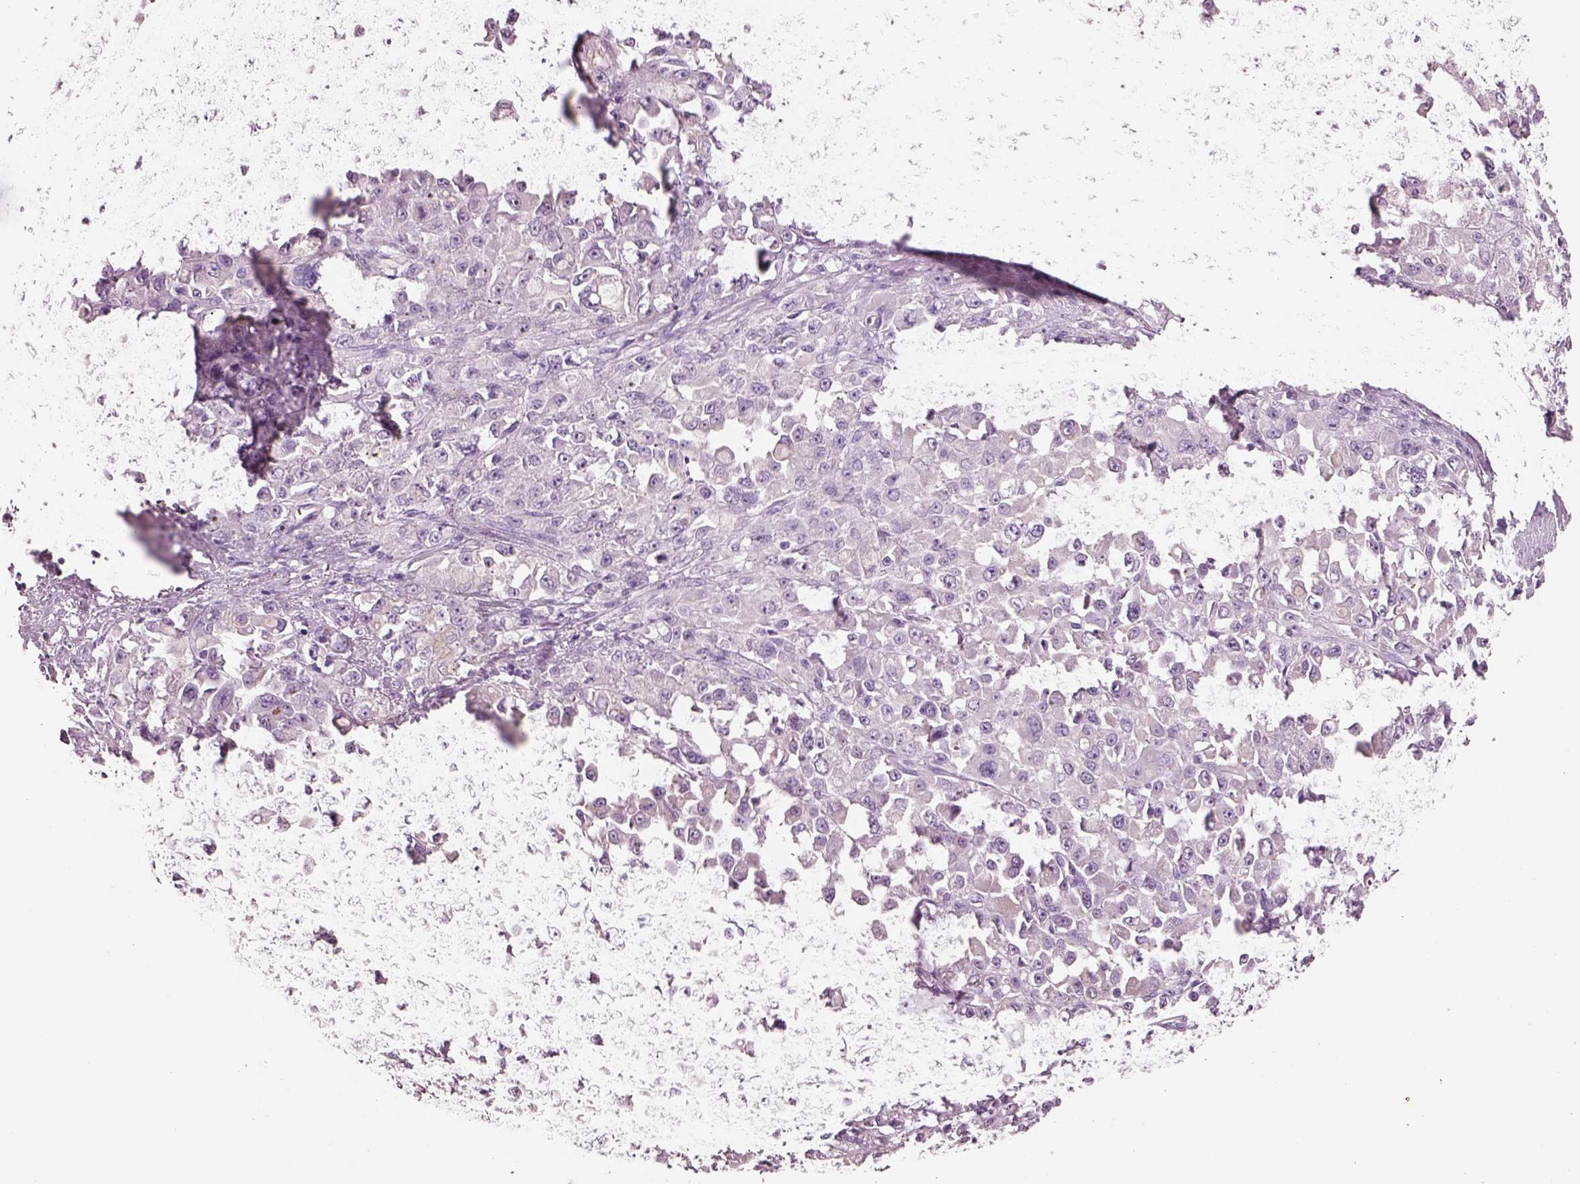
{"staining": {"intensity": "negative", "quantity": "none", "location": "none"}, "tissue": "stomach cancer", "cell_type": "Tumor cells", "image_type": "cancer", "snomed": [{"axis": "morphology", "description": "Adenocarcinoma, NOS"}, {"axis": "topography", "description": "Stomach"}], "caption": "Immunohistochemistry image of neoplastic tissue: stomach adenocarcinoma stained with DAB shows no significant protein staining in tumor cells.", "gene": "IGLL1", "patient": {"sex": "female", "age": 76}}